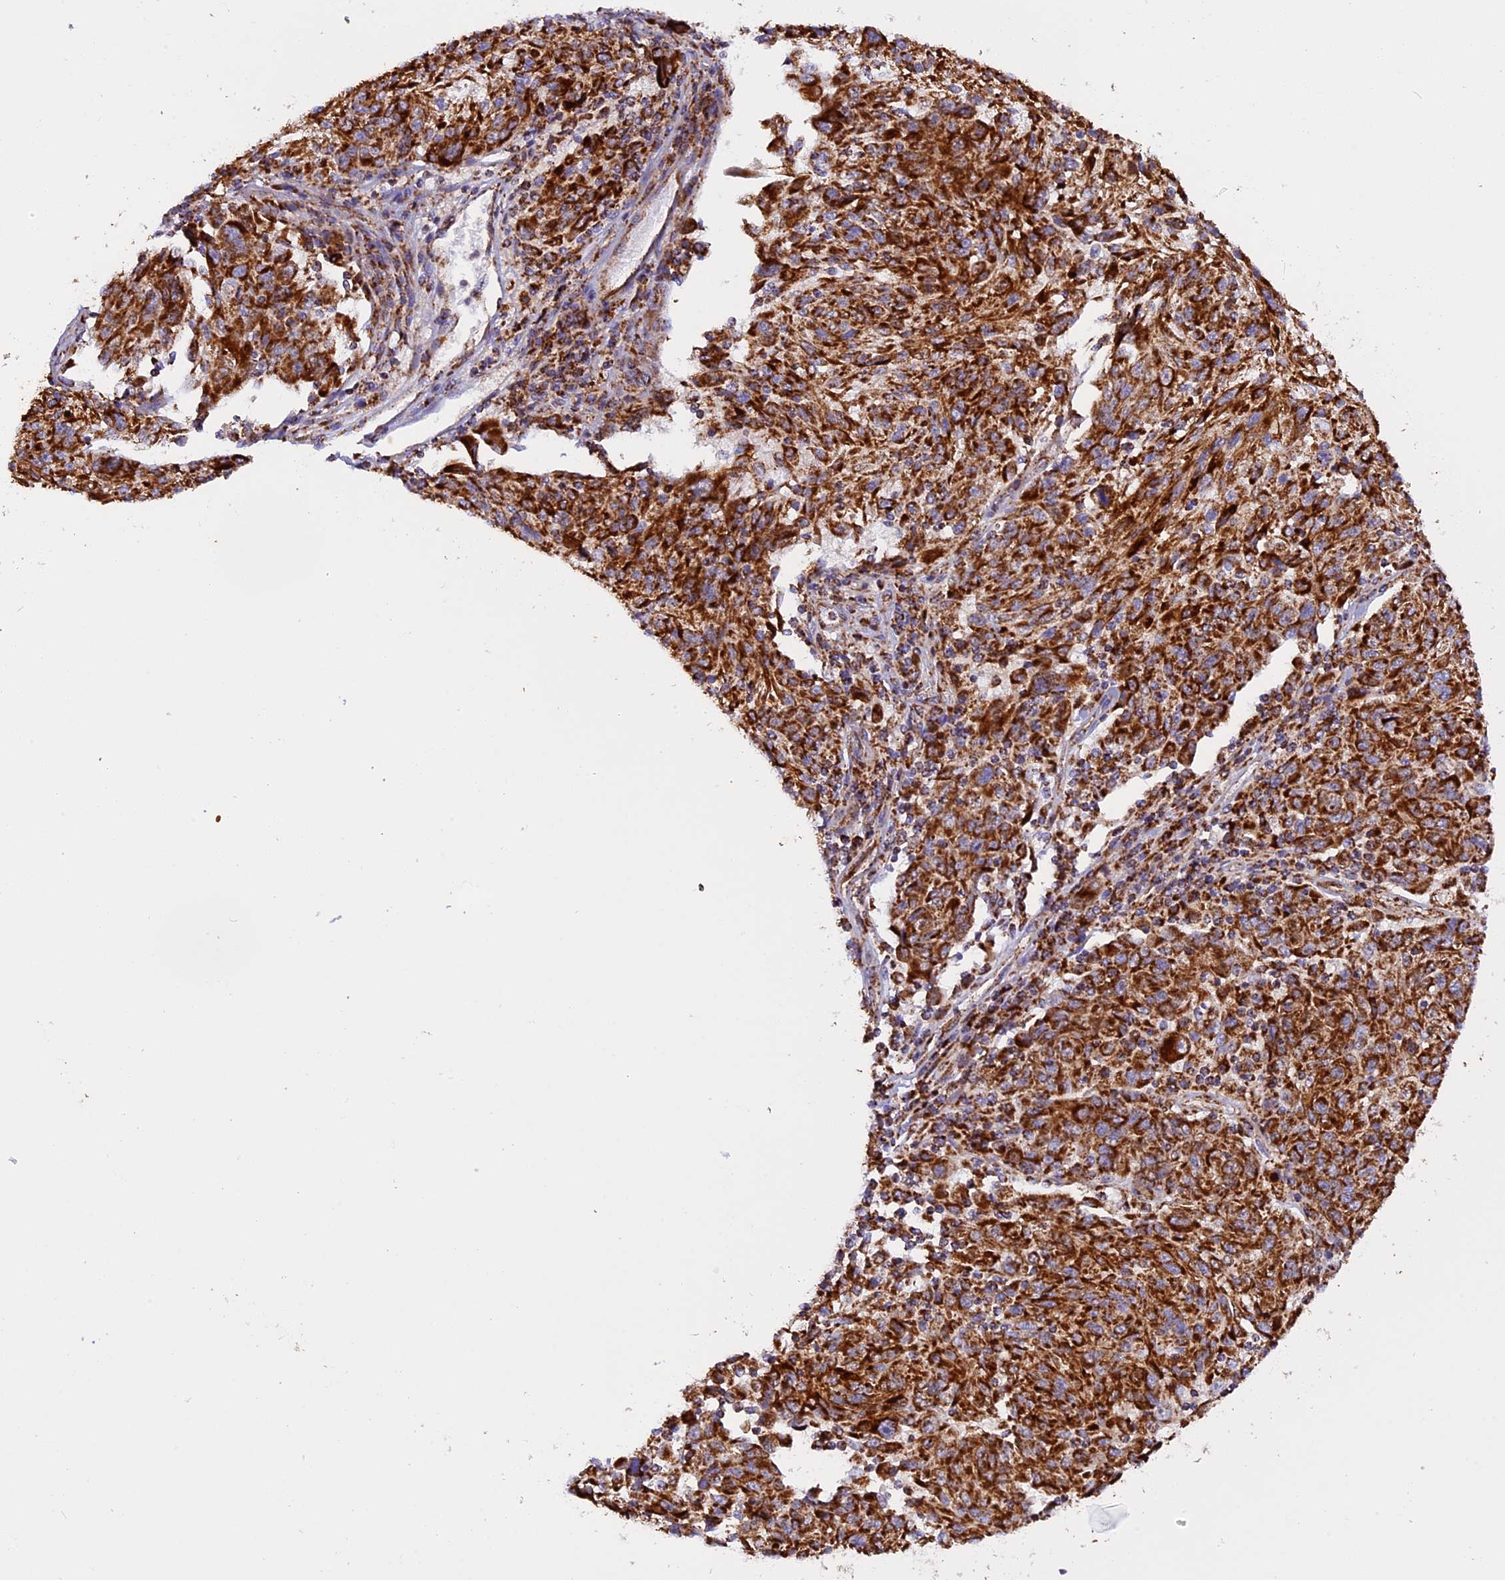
{"staining": {"intensity": "strong", "quantity": ">75%", "location": "cytoplasmic/membranous"}, "tissue": "melanoma", "cell_type": "Tumor cells", "image_type": "cancer", "snomed": [{"axis": "morphology", "description": "Malignant melanoma, NOS"}, {"axis": "topography", "description": "Skin"}], "caption": "Immunohistochemistry of human melanoma demonstrates high levels of strong cytoplasmic/membranous expression in approximately >75% of tumor cells.", "gene": "UQCRB", "patient": {"sex": "male", "age": 53}}